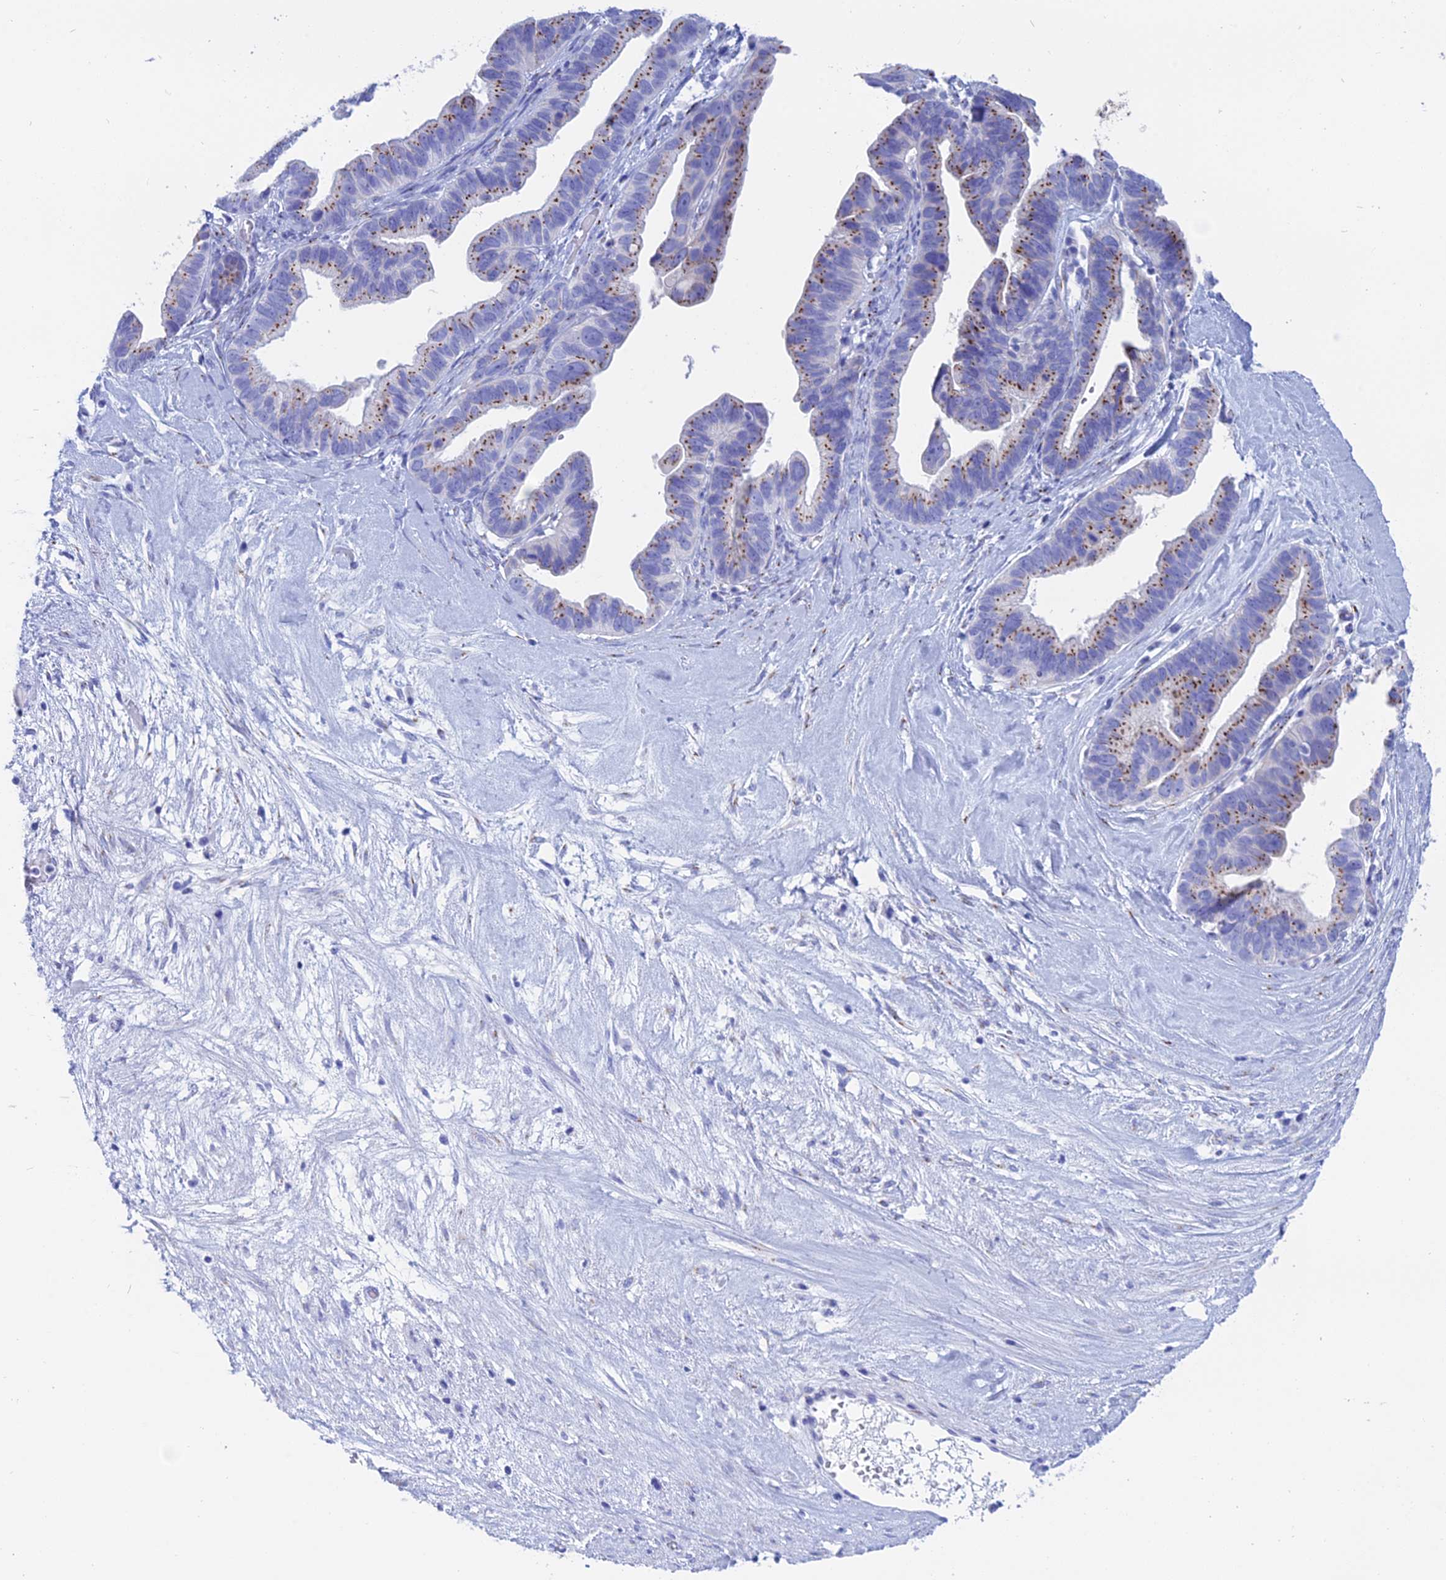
{"staining": {"intensity": "moderate", "quantity": "25%-75%", "location": "cytoplasmic/membranous"}, "tissue": "ovarian cancer", "cell_type": "Tumor cells", "image_type": "cancer", "snomed": [{"axis": "morphology", "description": "Cystadenocarcinoma, serous, NOS"}, {"axis": "topography", "description": "Ovary"}], "caption": "High-power microscopy captured an immunohistochemistry image of serous cystadenocarcinoma (ovarian), revealing moderate cytoplasmic/membranous staining in about 25%-75% of tumor cells.", "gene": "ERICH4", "patient": {"sex": "female", "age": 56}}